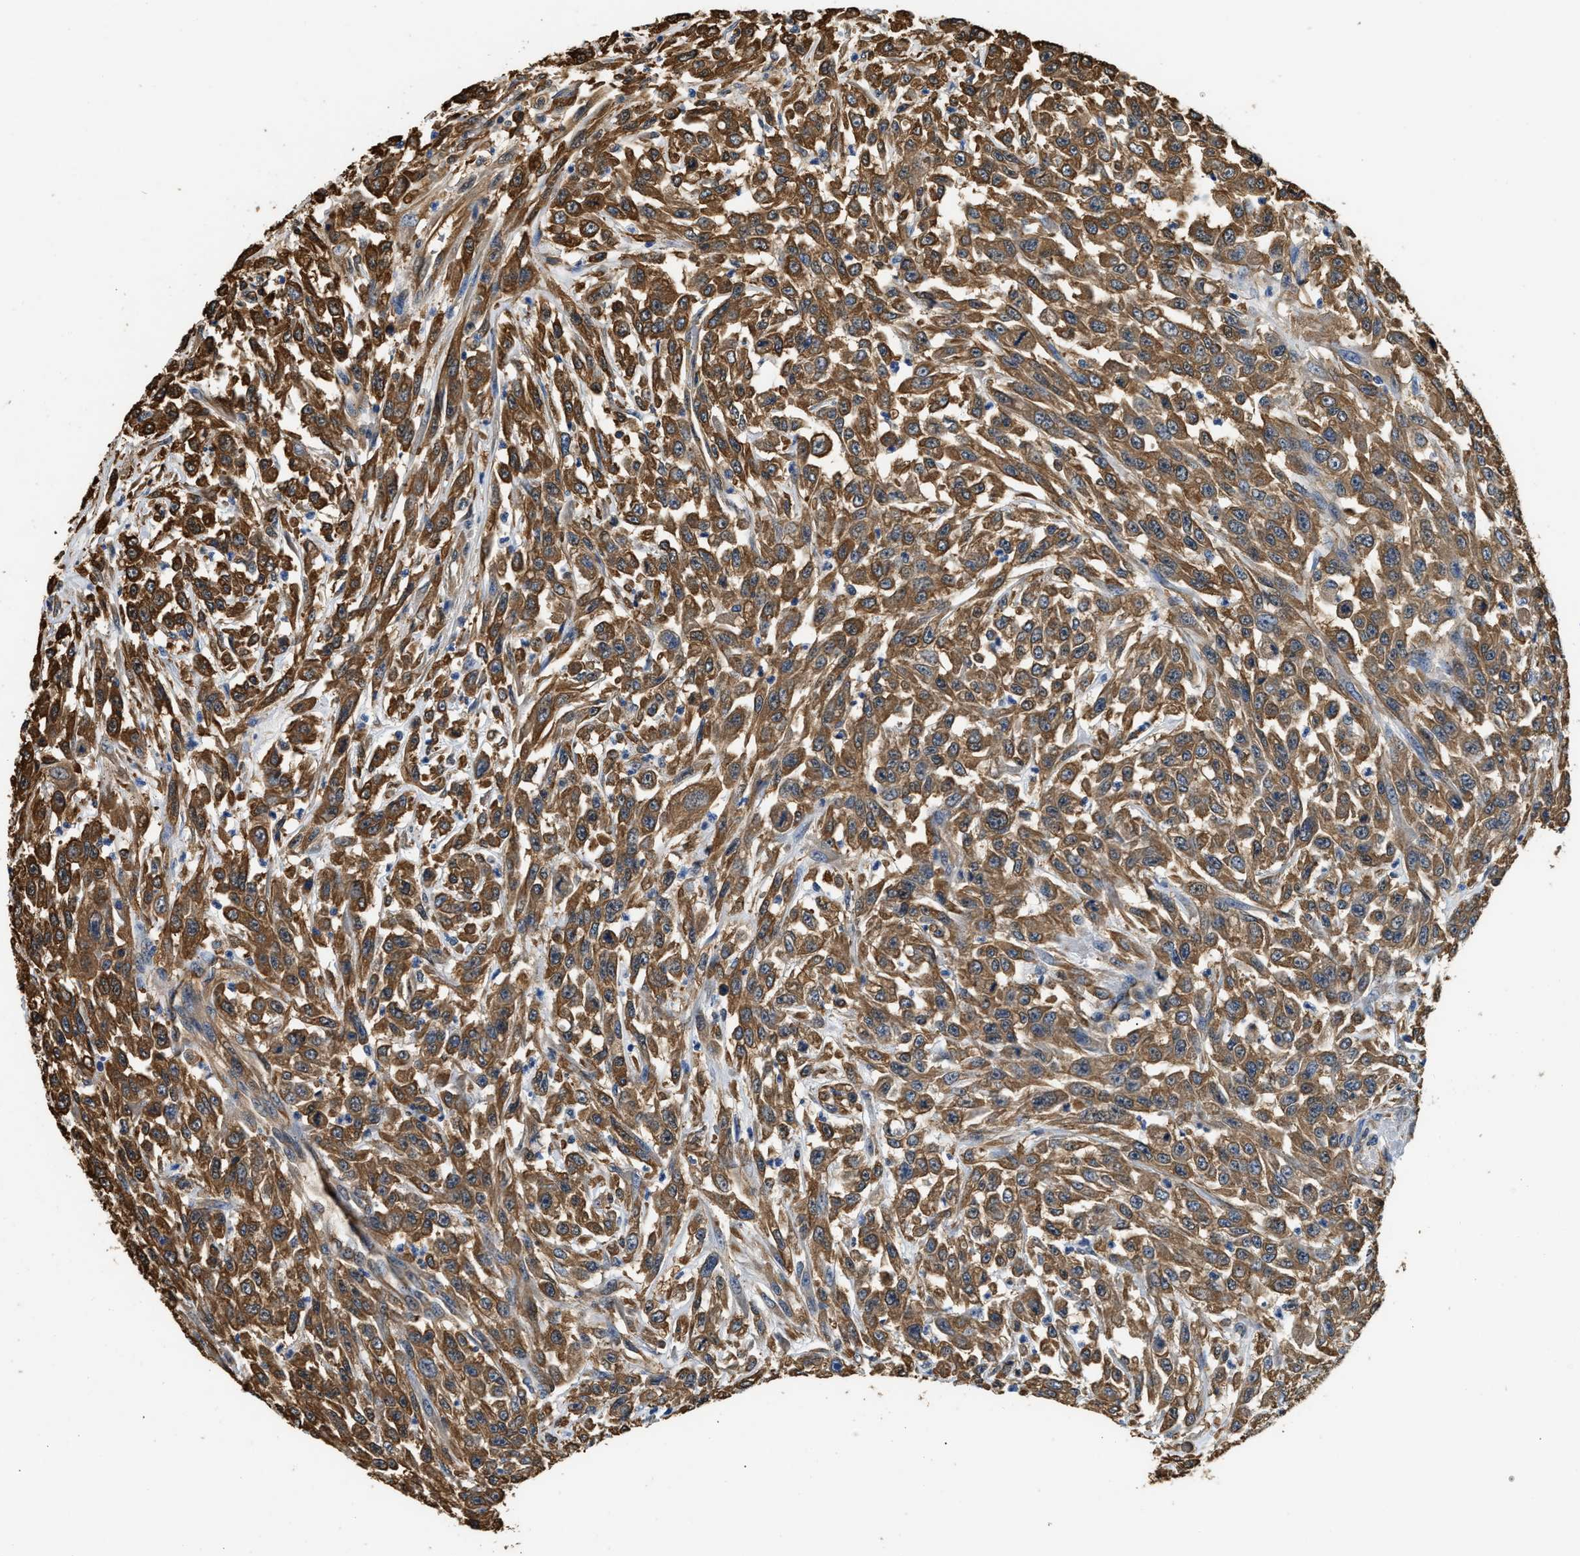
{"staining": {"intensity": "strong", "quantity": ">75%", "location": "cytoplasmic/membranous"}, "tissue": "urothelial cancer", "cell_type": "Tumor cells", "image_type": "cancer", "snomed": [{"axis": "morphology", "description": "Urothelial carcinoma, High grade"}, {"axis": "topography", "description": "Urinary bladder"}], "caption": "IHC image of urothelial cancer stained for a protein (brown), which displays high levels of strong cytoplasmic/membranous expression in approximately >75% of tumor cells.", "gene": "PPP2R1B", "patient": {"sex": "male", "age": 46}}